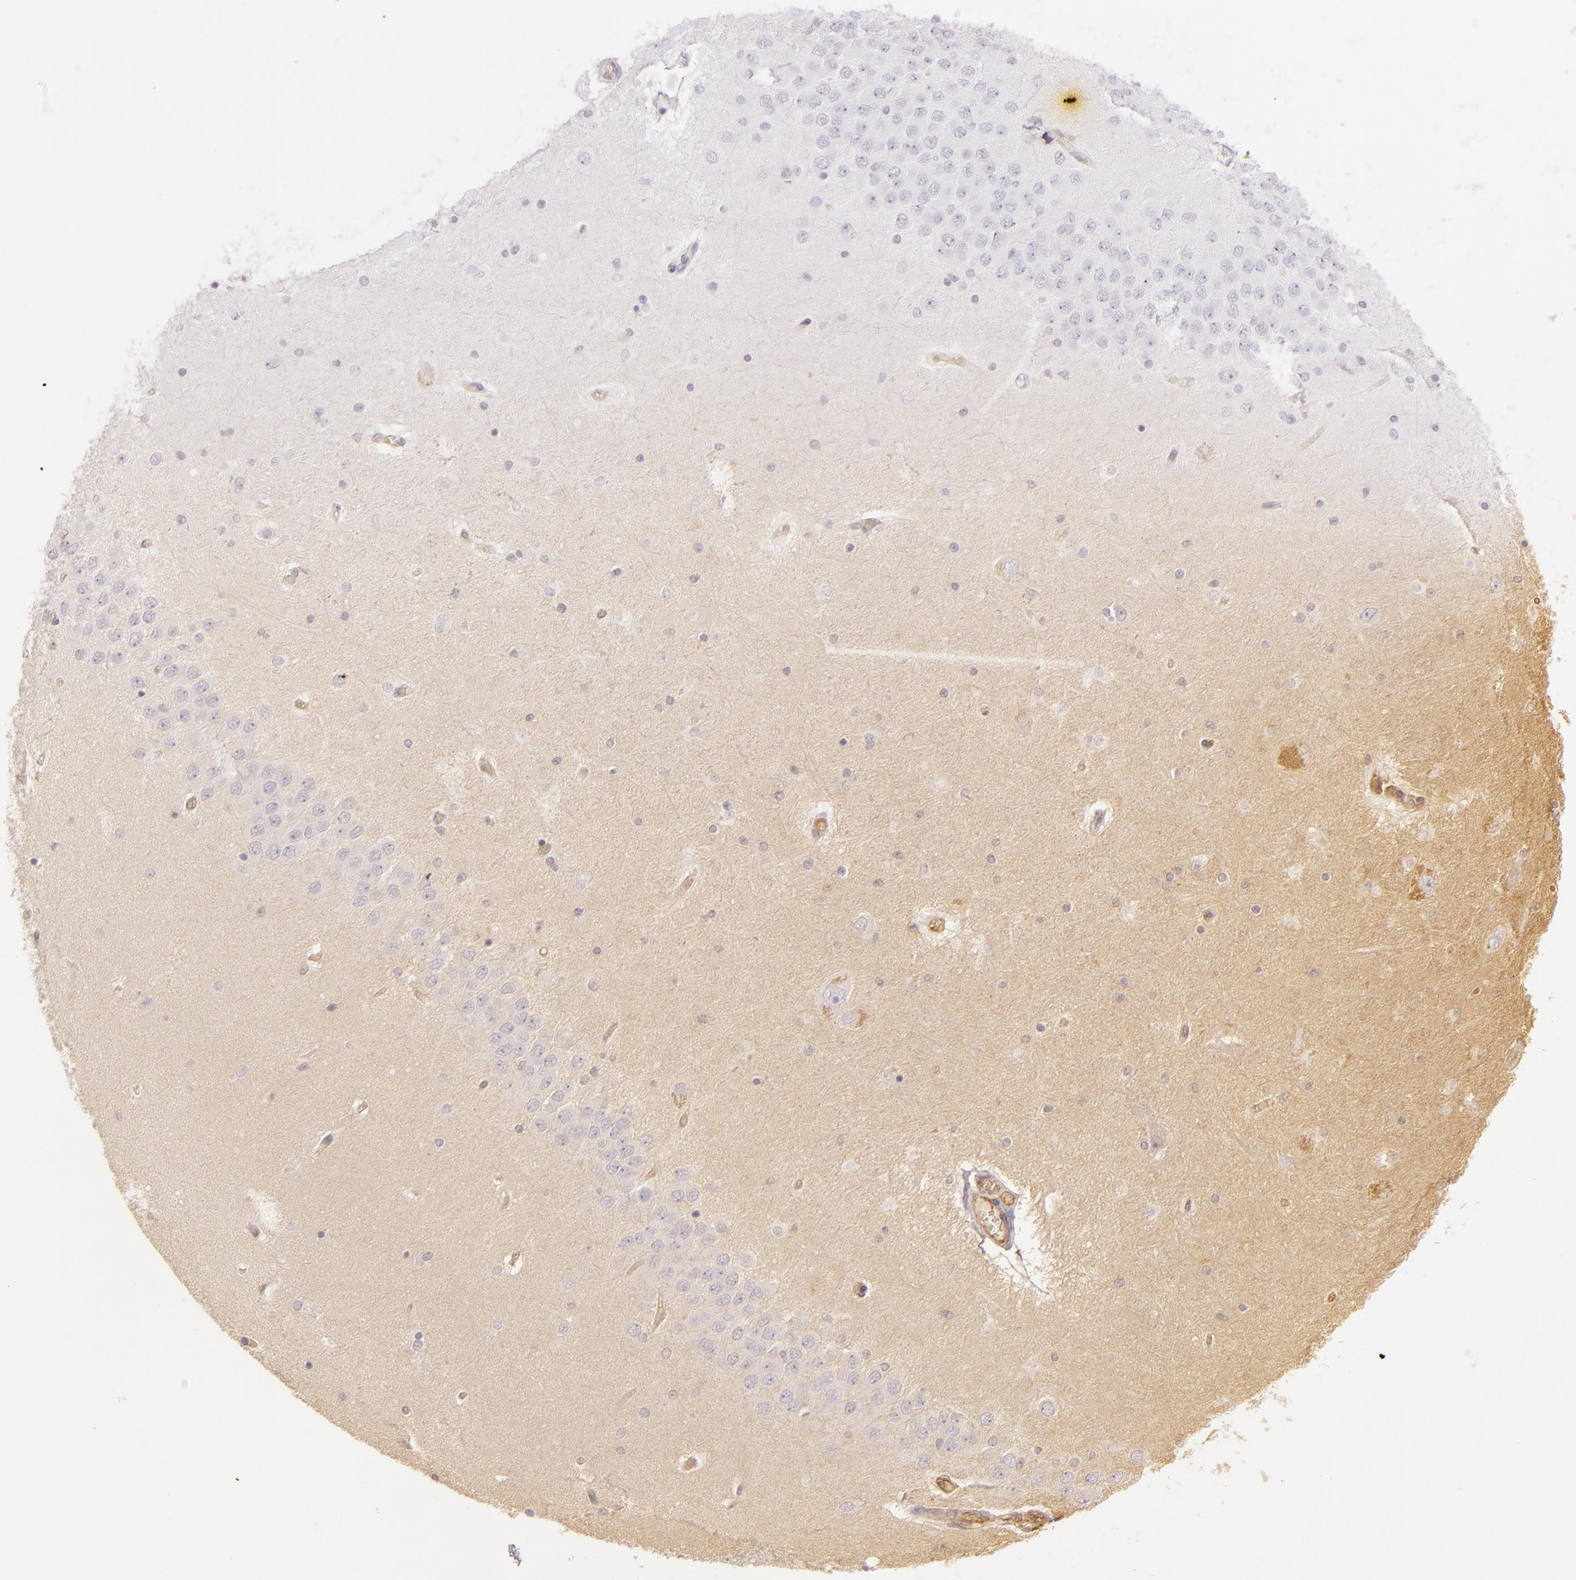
{"staining": {"intensity": "negative", "quantity": "none", "location": "none"}, "tissue": "hippocampus", "cell_type": "Glial cells", "image_type": "normal", "snomed": [{"axis": "morphology", "description": "Normal tissue, NOS"}, {"axis": "topography", "description": "Hippocampus"}], "caption": "This is a photomicrograph of immunohistochemistry (IHC) staining of normal hippocampus, which shows no positivity in glial cells.", "gene": "CD59", "patient": {"sex": "female", "age": 54}}